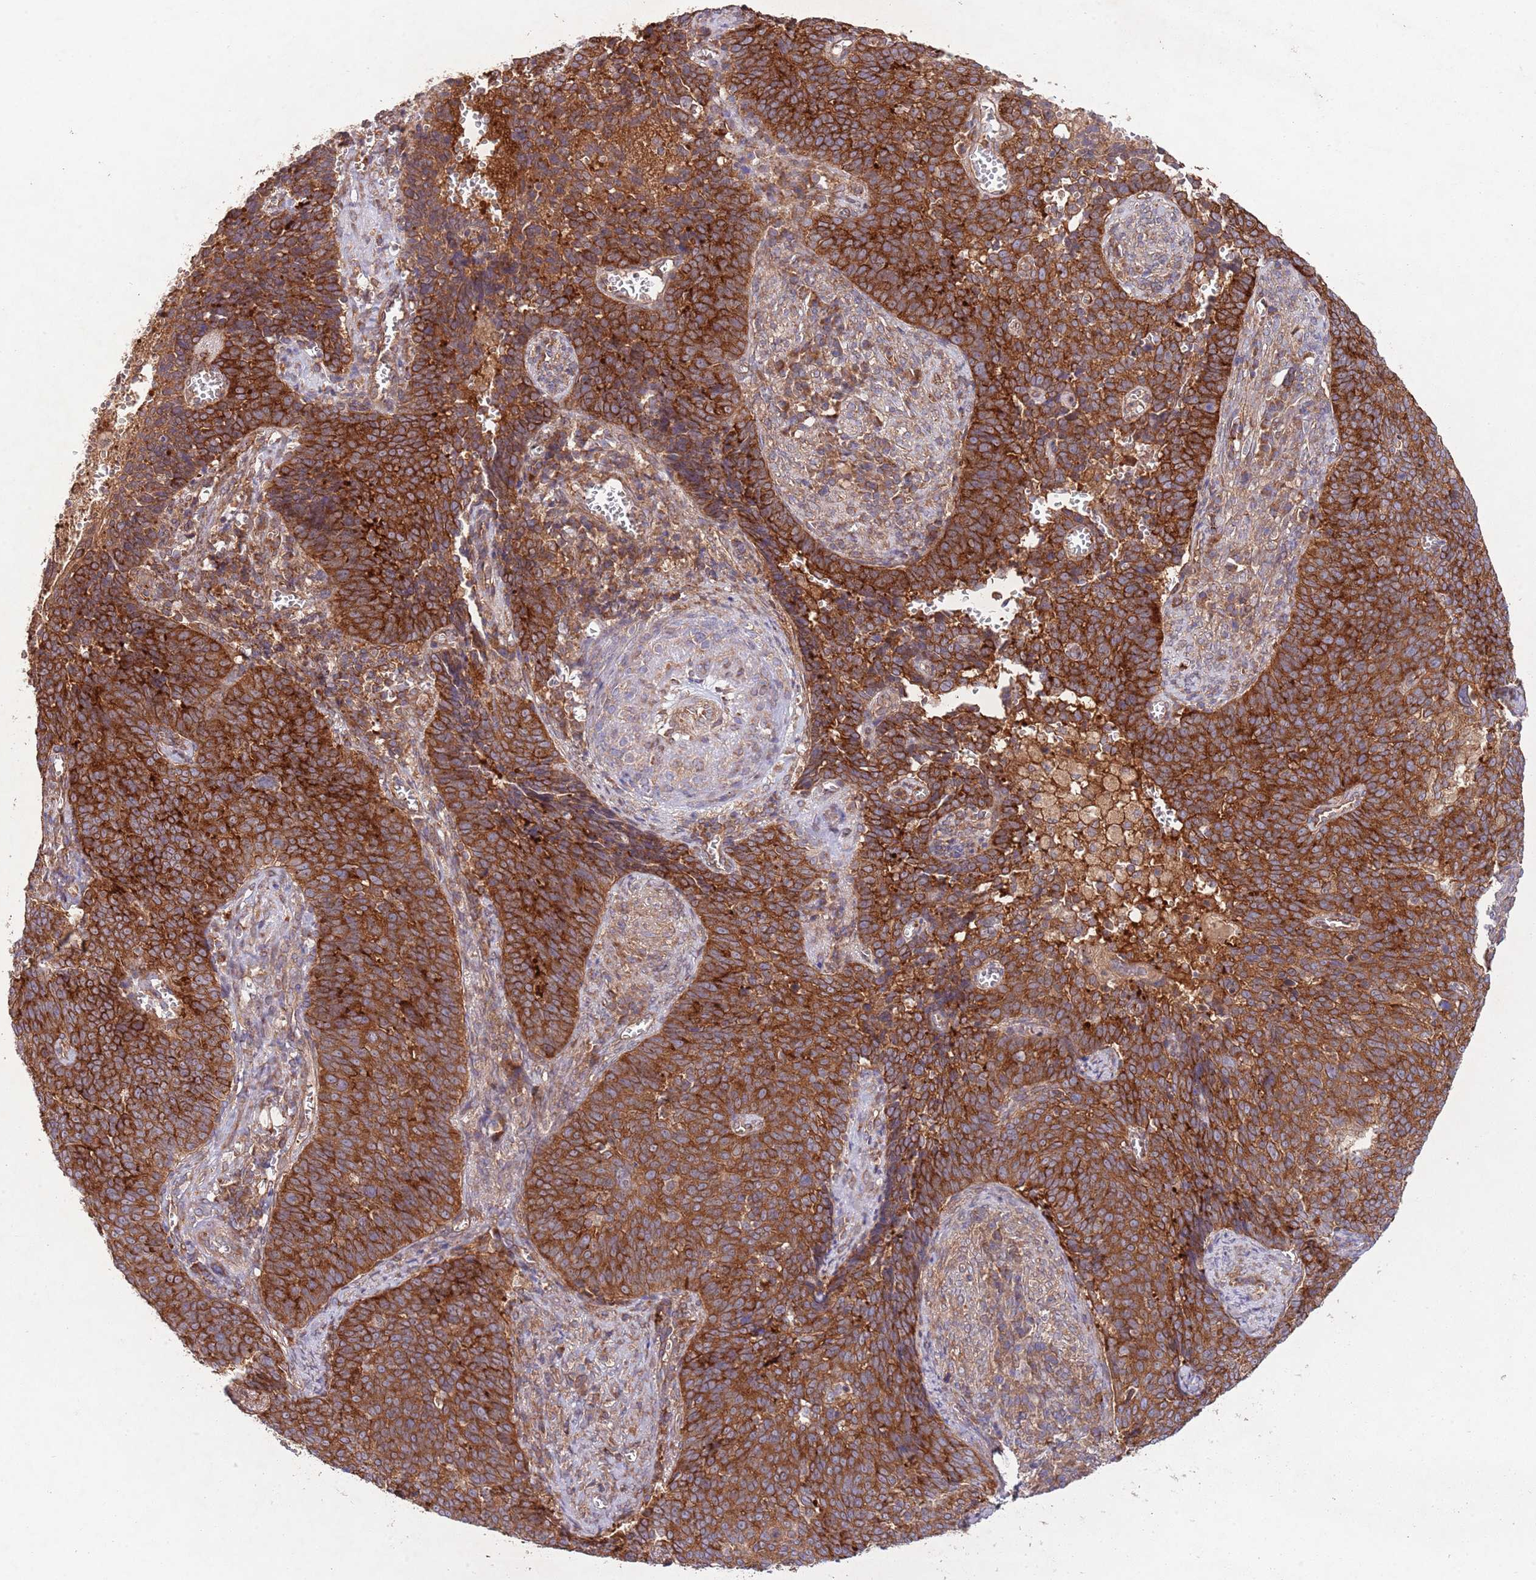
{"staining": {"intensity": "strong", "quantity": ">75%", "location": "cytoplasmic/membranous"}, "tissue": "cervical cancer", "cell_type": "Tumor cells", "image_type": "cancer", "snomed": [{"axis": "morphology", "description": "Normal tissue, NOS"}, {"axis": "morphology", "description": "Squamous cell carcinoma, NOS"}, {"axis": "topography", "description": "Cervix"}], "caption": "DAB immunohistochemical staining of human cervical cancer demonstrates strong cytoplasmic/membranous protein expression in about >75% of tumor cells.", "gene": "RNF19B", "patient": {"sex": "female", "age": 39}}